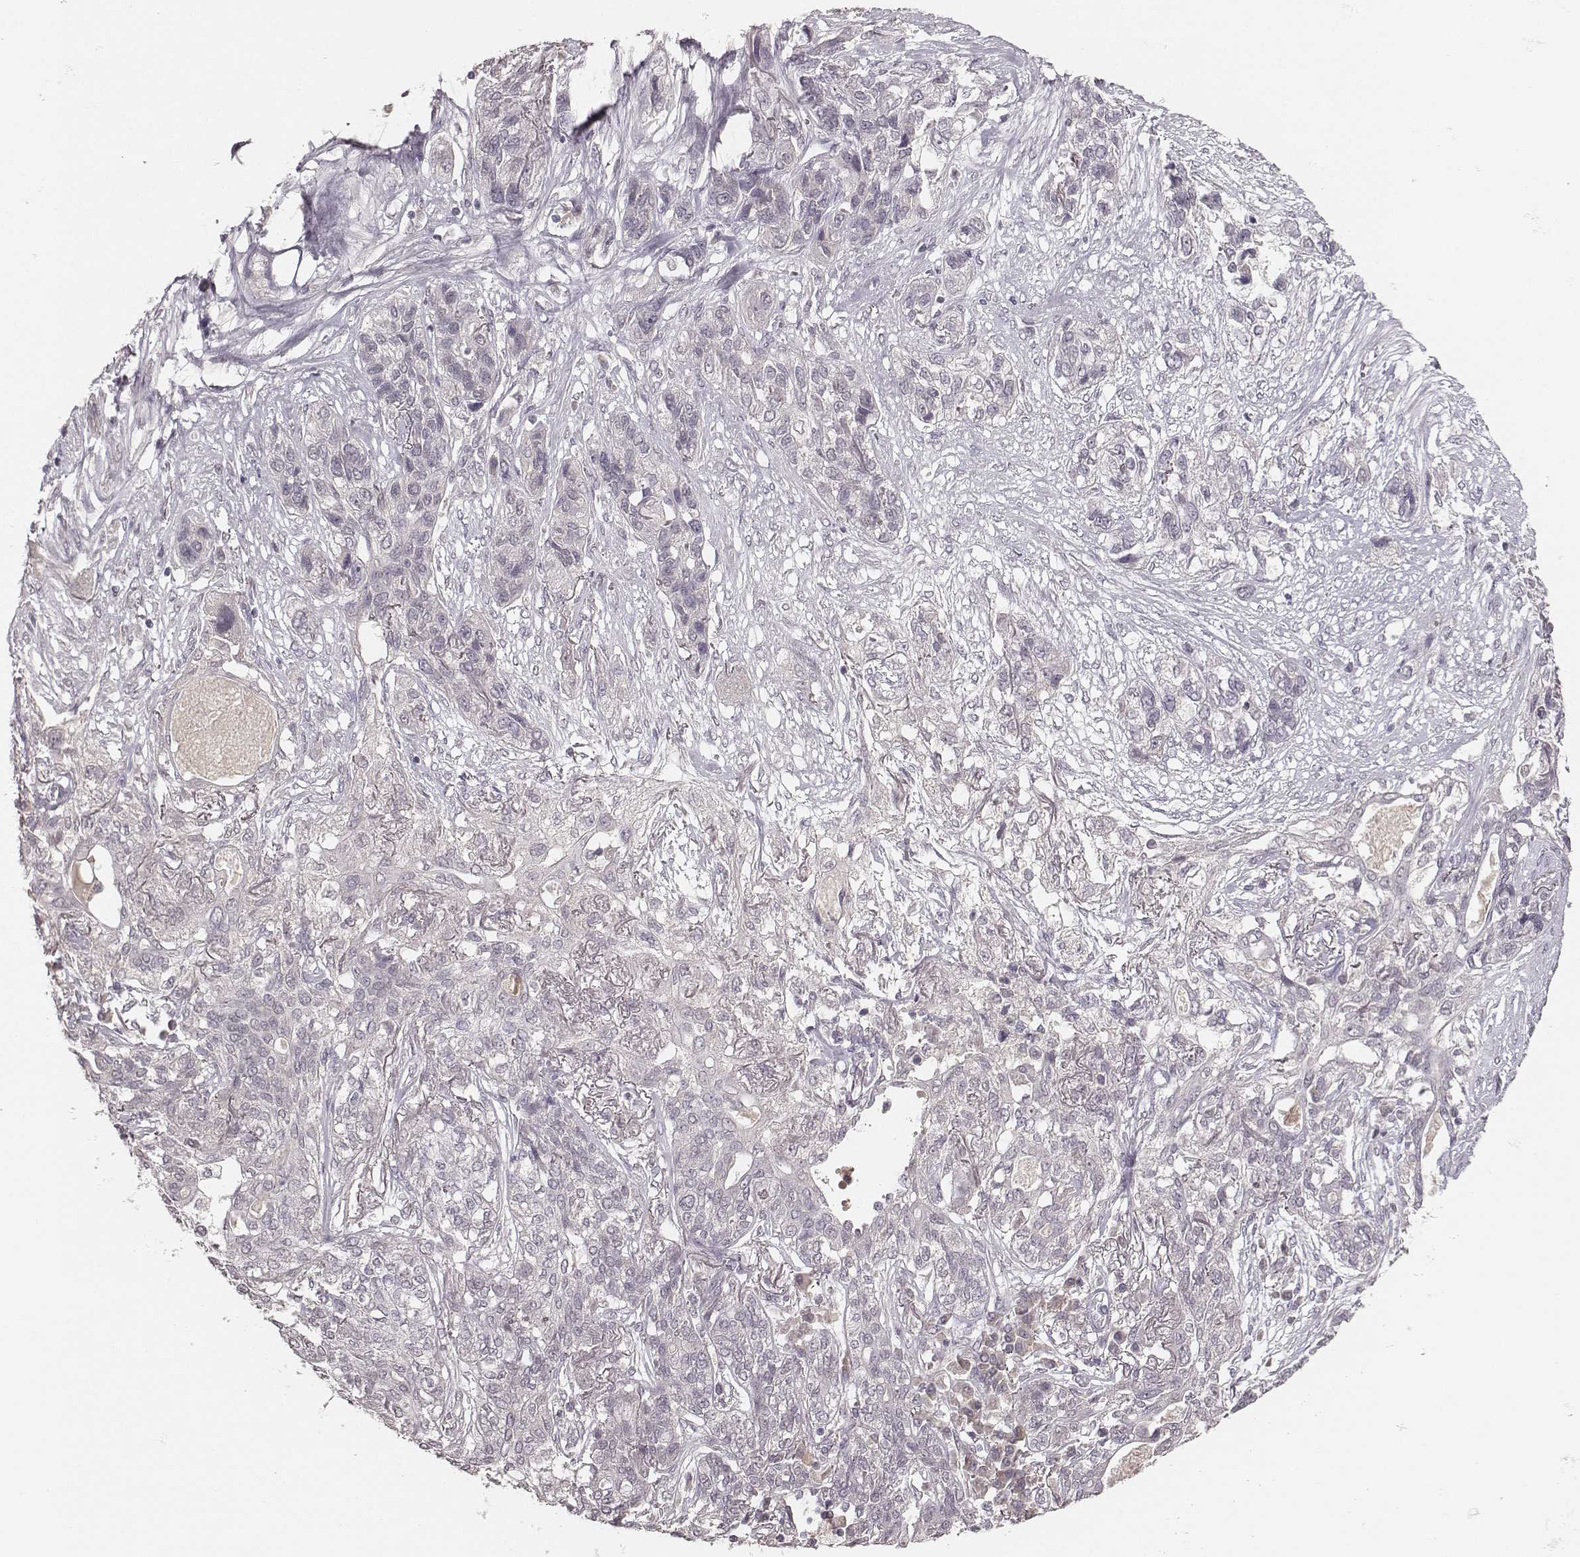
{"staining": {"intensity": "negative", "quantity": "none", "location": "none"}, "tissue": "lung cancer", "cell_type": "Tumor cells", "image_type": "cancer", "snomed": [{"axis": "morphology", "description": "Squamous cell carcinoma, NOS"}, {"axis": "topography", "description": "Lung"}], "caption": "This is an immunohistochemistry (IHC) micrograph of human lung cancer (squamous cell carcinoma). There is no positivity in tumor cells.", "gene": "LY6K", "patient": {"sex": "female", "age": 70}}